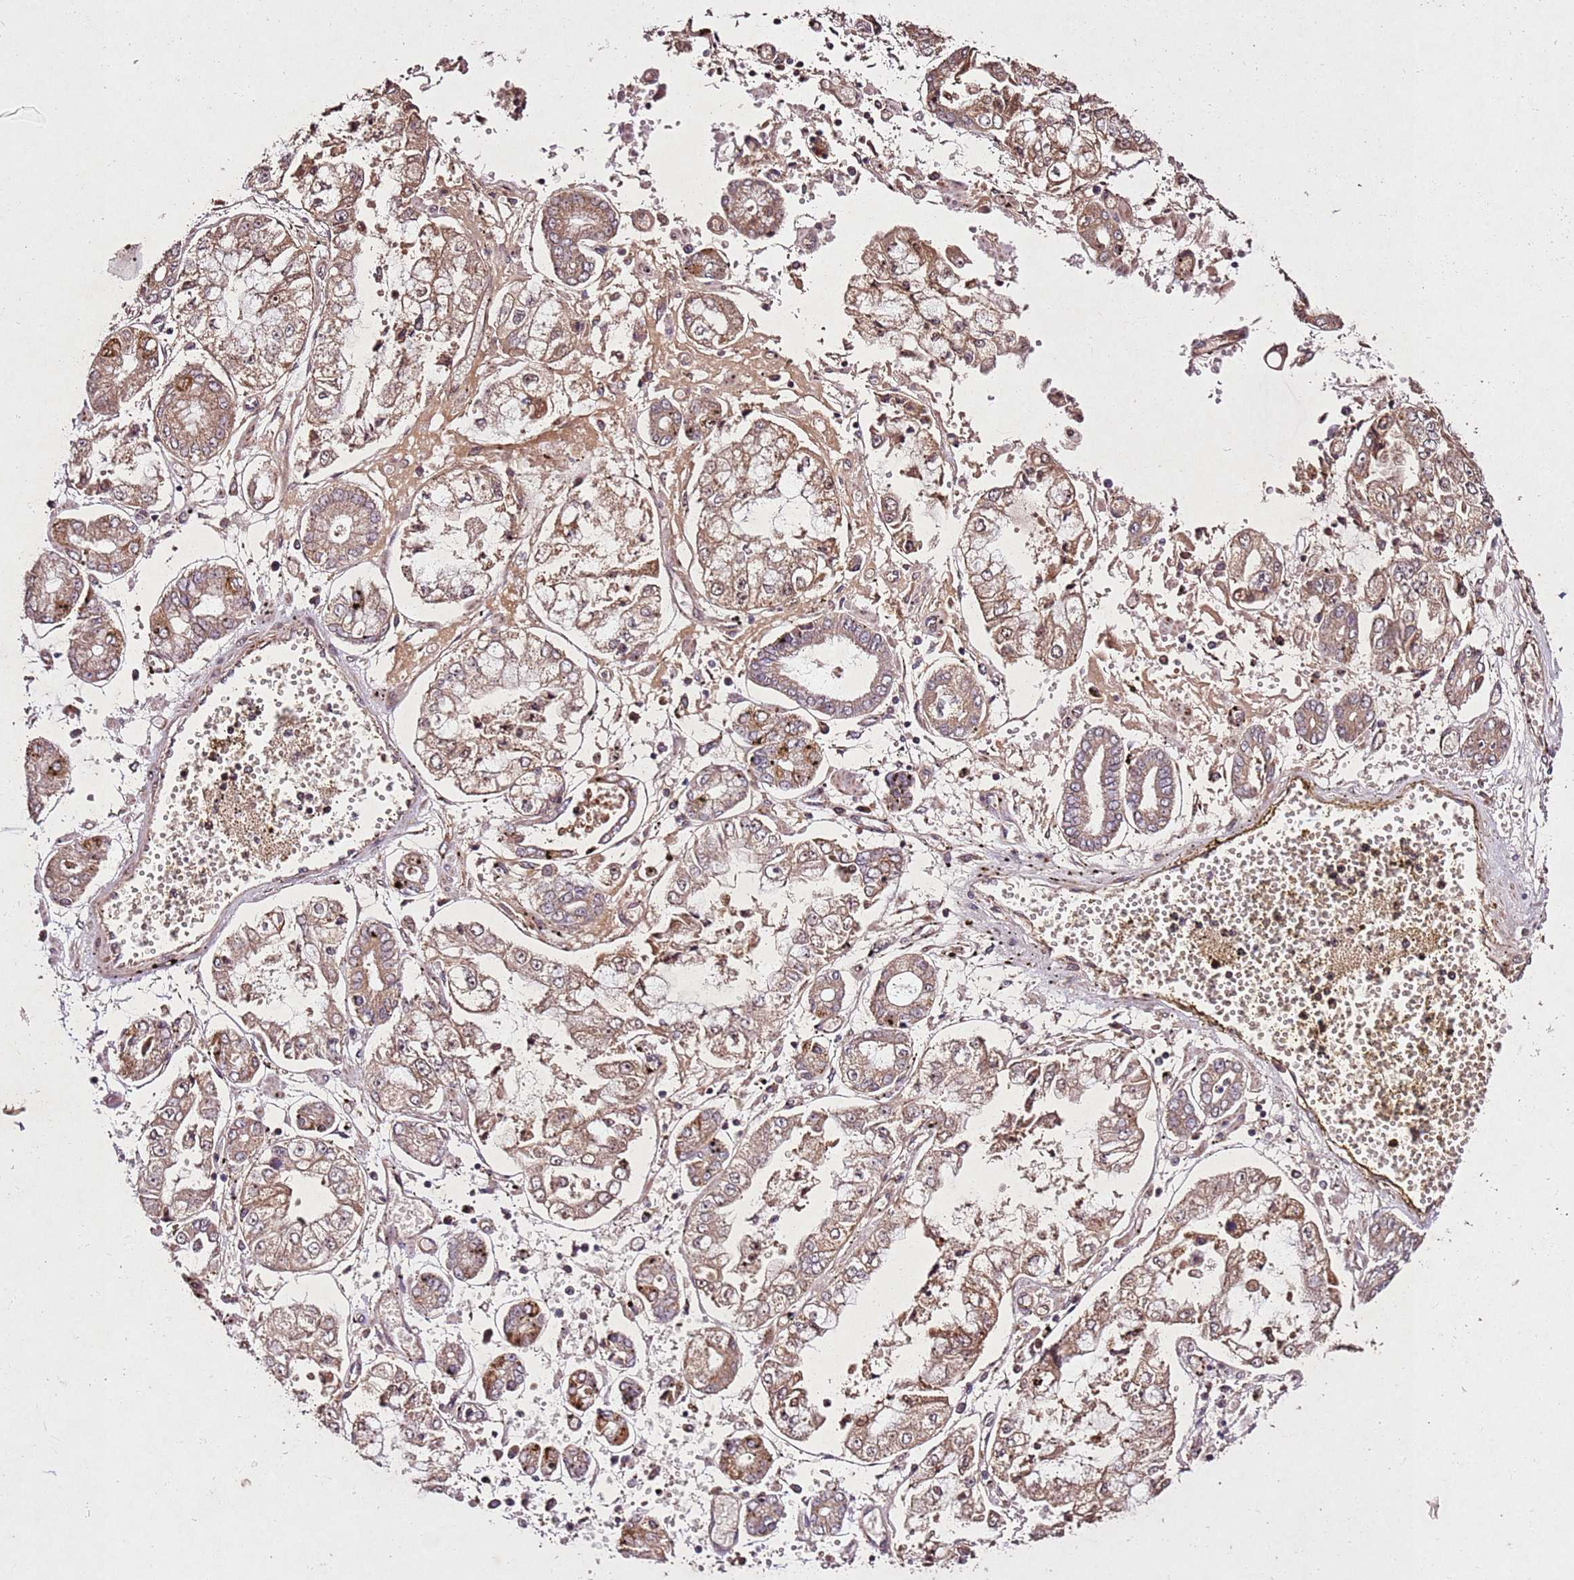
{"staining": {"intensity": "moderate", "quantity": ">75%", "location": "cytoplasmic/membranous"}, "tissue": "stomach cancer", "cell_type": "Tumor cells", "image_type": "cancer", "snomed": [{"axis": "morphology", "description": "Adenocarcinoma, NOS"}, {"axis": "topography", "description": "Stomach"}], "caption": "Stomach cancer (adenocarcinoma) stained with a brown dye shows moderate cytoplasmic/membranous positive expression in about >75% of tumor cells.", "gene": "PTMA", "patient": {"sex": "male", "age": 76}}